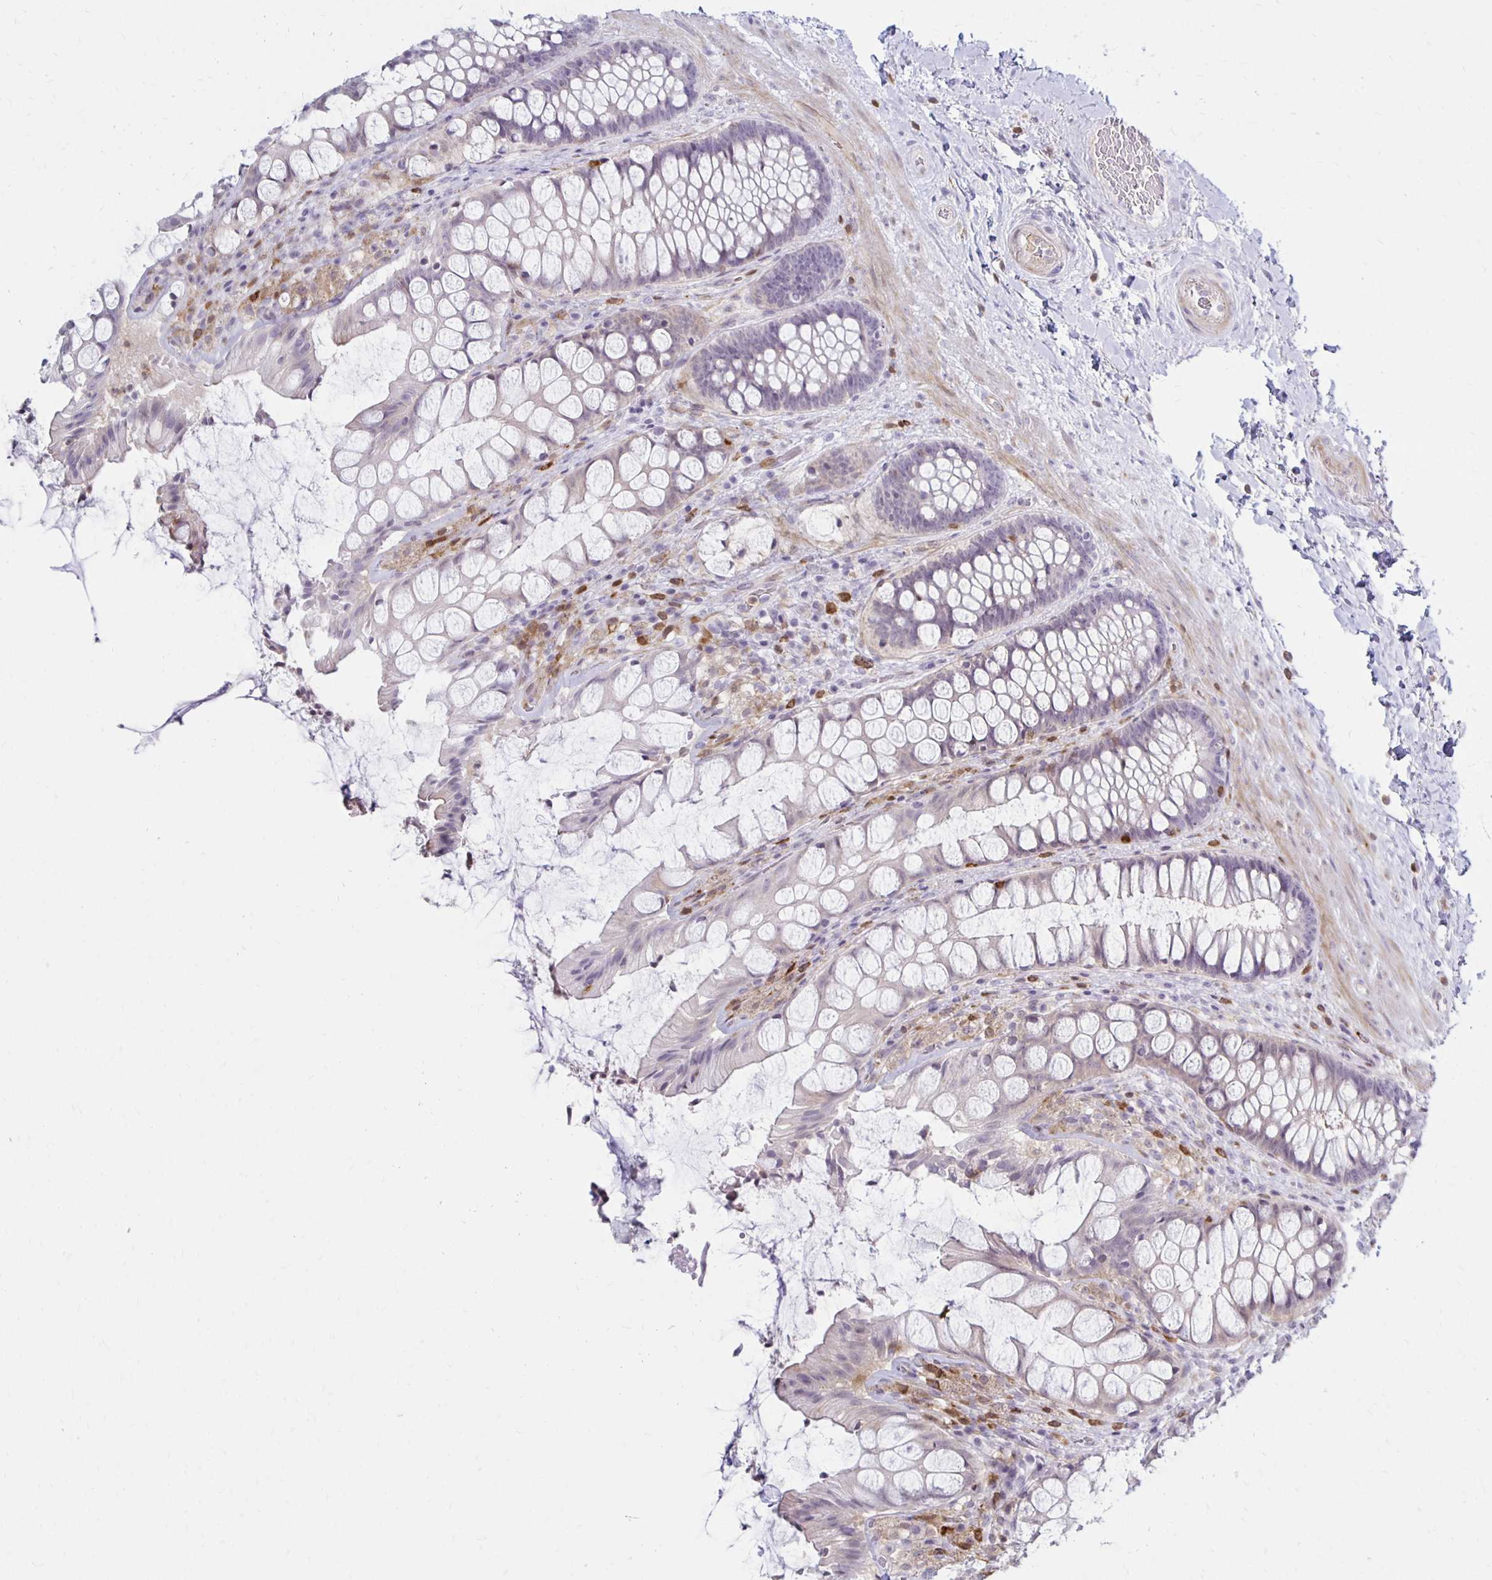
{"staining": {"intensity": "weak", "quantity": "<25%", "location": "cytoplasmic/membranous"}, "tissue": "rectum", "cell_type": "Glandular cells", "image_type": "normal", "snomed": [{"axis": "morphology", "description": "Normal tissue, NOS"}, {"axis": "topography", "description": "Rectum"}], "caption": "Immunohistochemistry photomicrograph of benign rectum: rectum stained with DAB (3,3'-diaminobenzidine) demonstrates no significant protein expression in glandular cells.", "gene": "CCL21", "patient": {"sex": "female", "age": 58}}